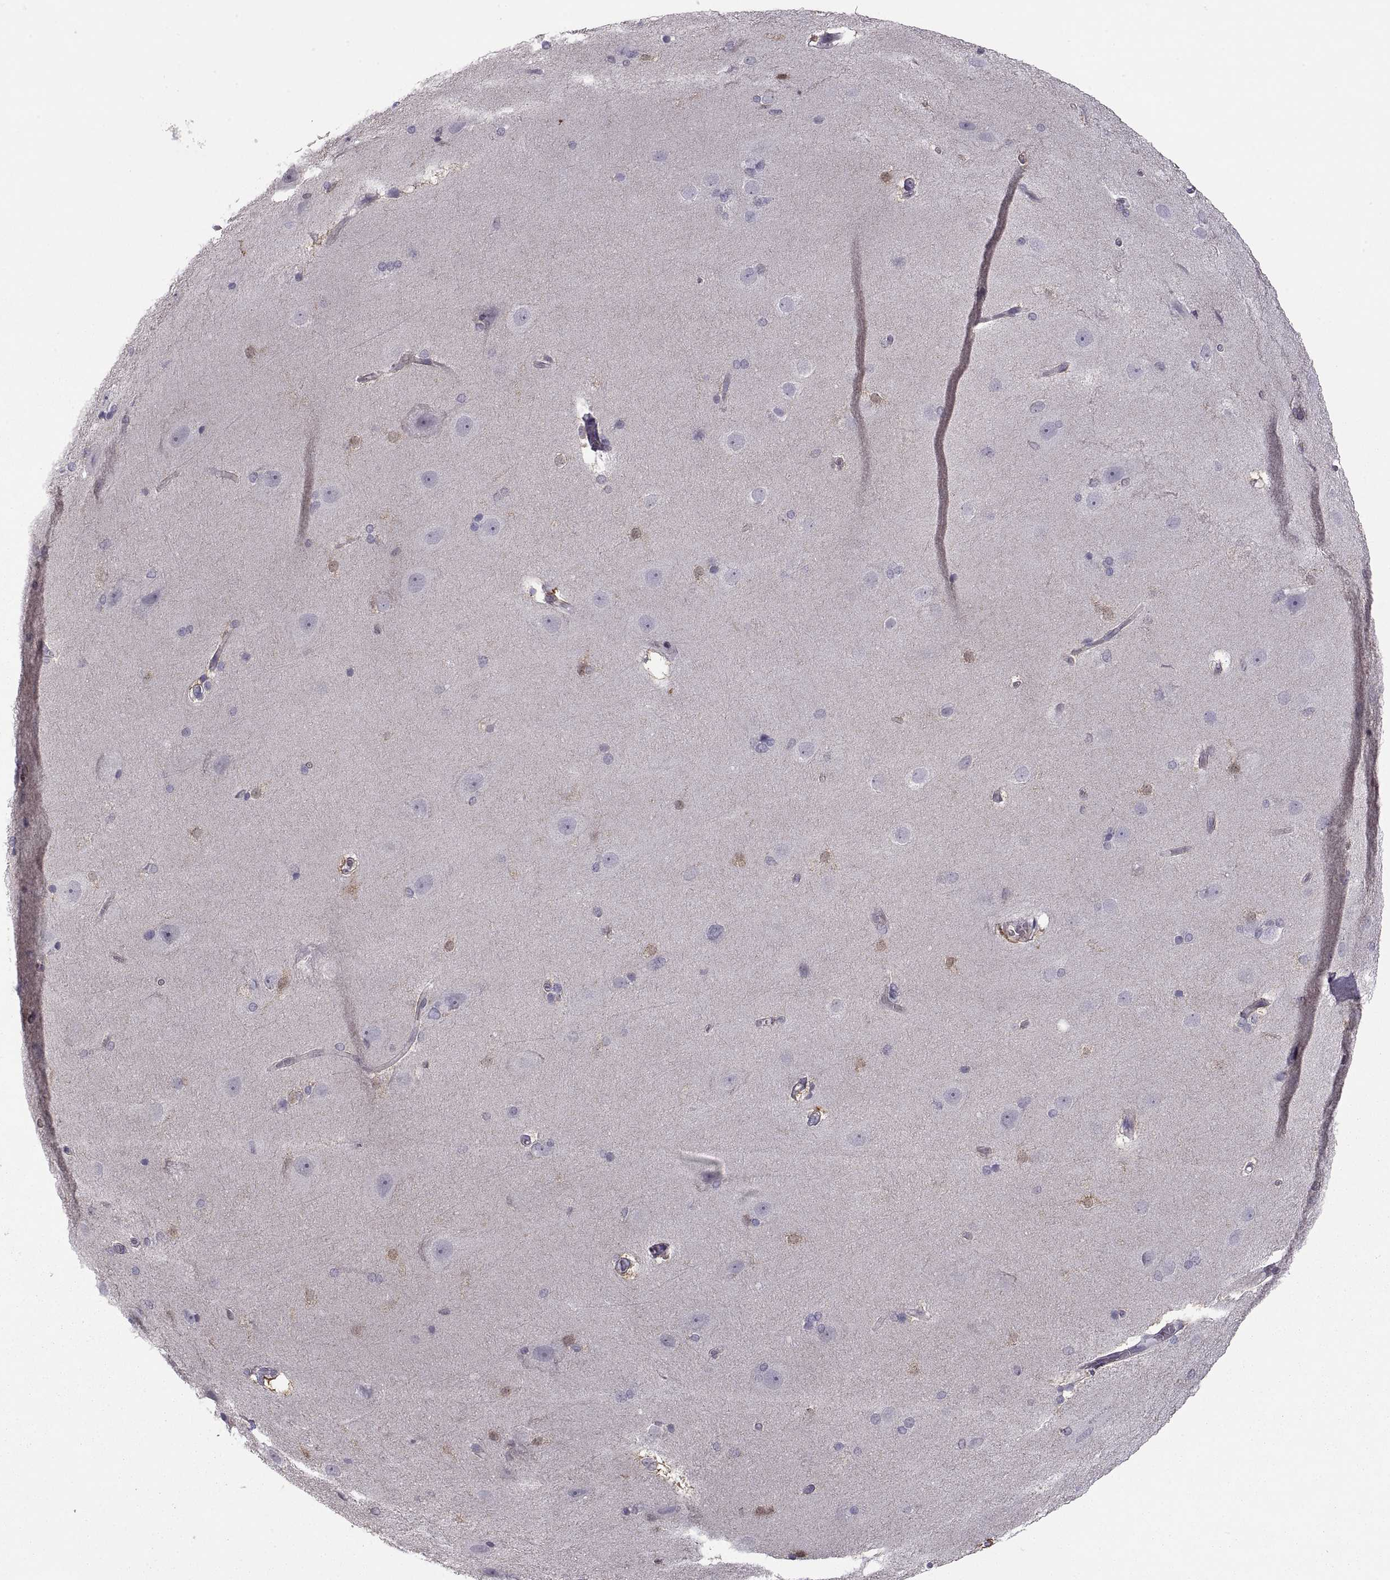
{"staining": {"intensity": "weak", "quantity": "<25%", "location": "cytoplasmic/membranous"}, "tissue": "hippocampus", "cell_type": "Glial cells", "image_type": "normal", "snomed": [{"axis": "morphology", "description": "Normal tissue, NOS"}, {"axis": "topography", "description": "Cerebral cortex"}, {"axis": "topography", "description": "Hippocampus"}], "caption": "Immunohistochemistry (IHC) micrograph of benign hippocampus stained for a protein (brown), which reveals no staining in glial cells.", "gene": "EZR", "patient": {"sex": "female", "age": 19}}